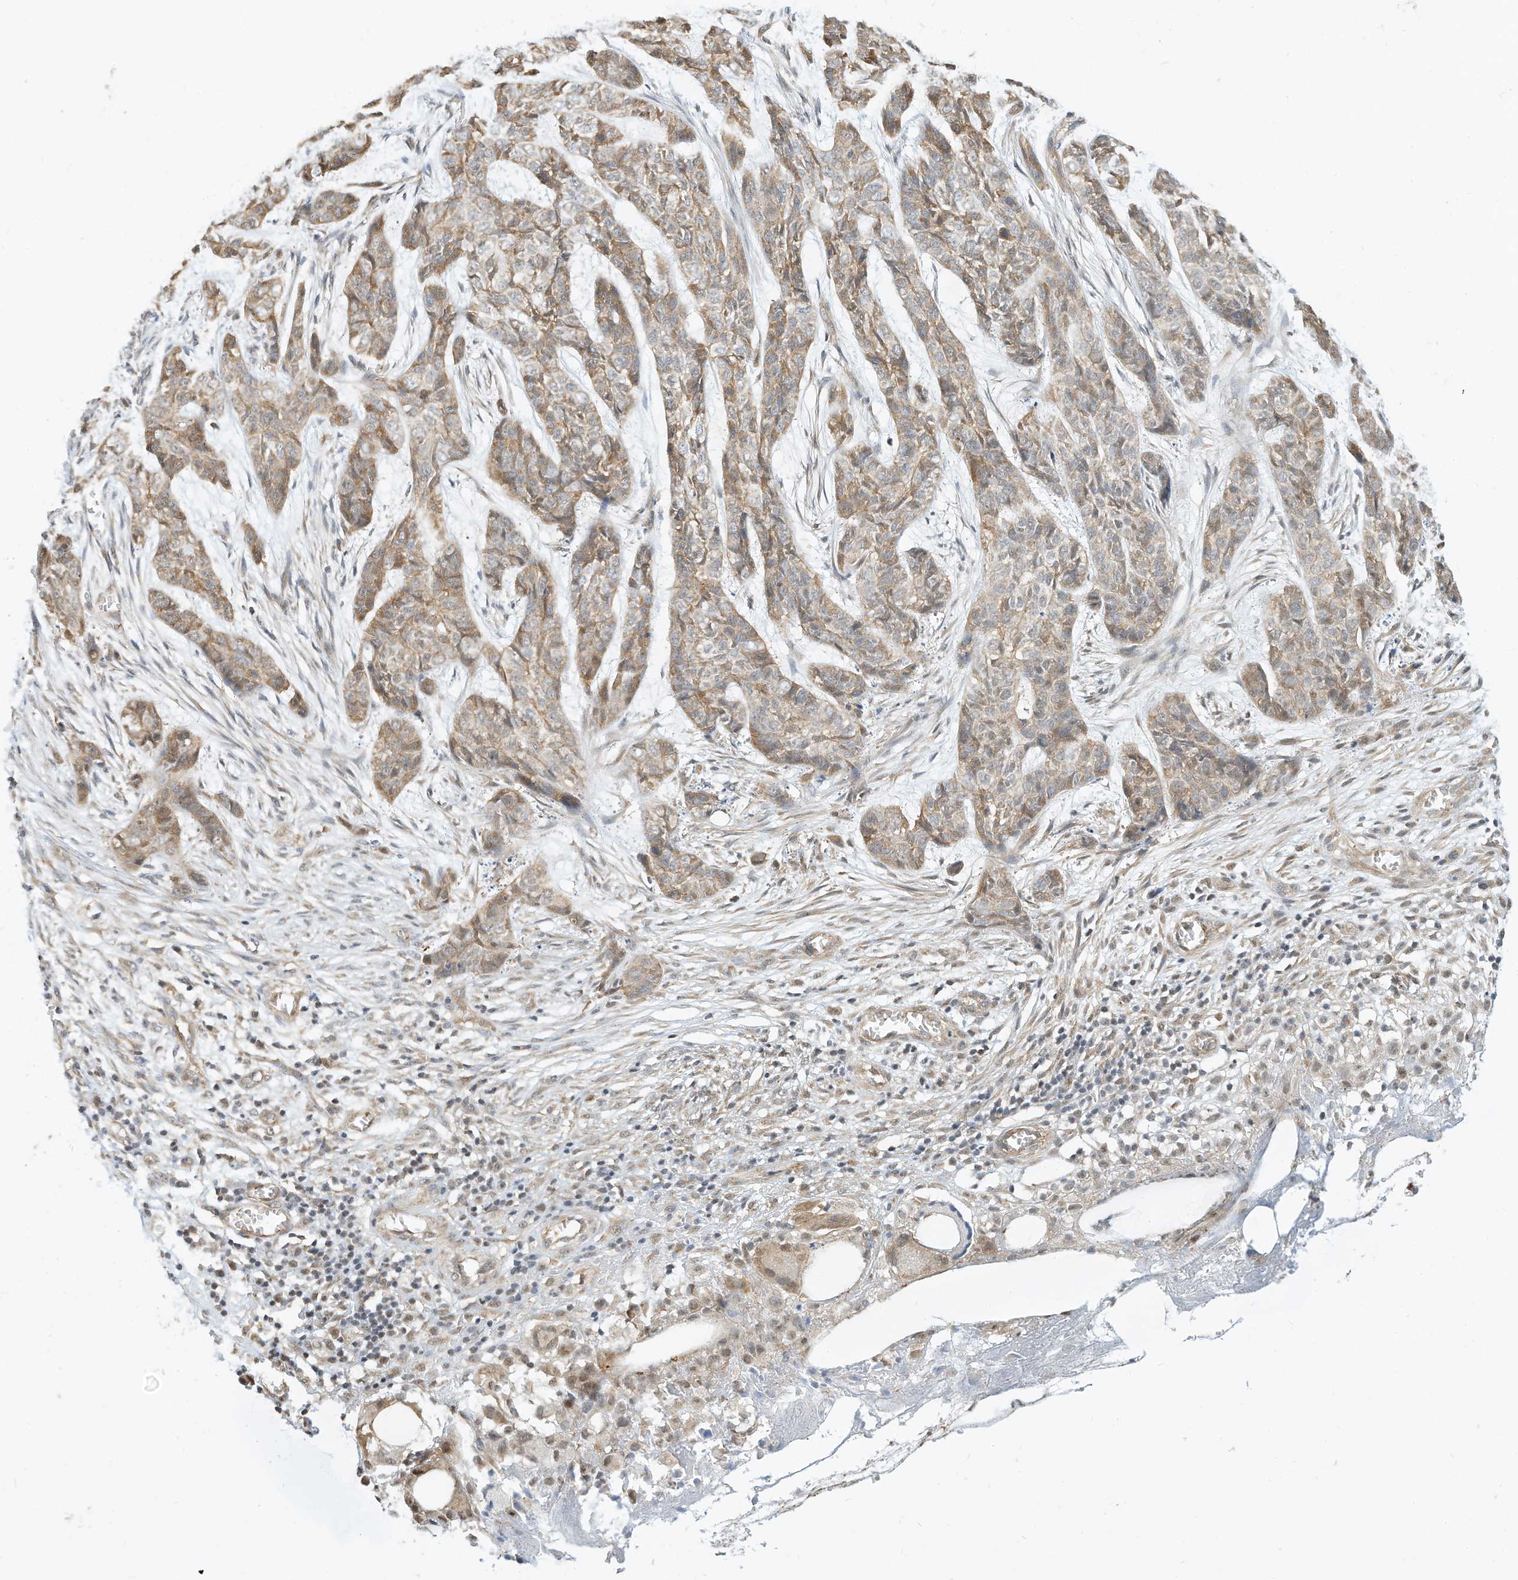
{"staining": {"intensity": "weak", "quantity": "25%-75%", "location": "cytoplasmic/membranous"}, "tissue": "skin cancer", "cell_type": "Tumor cells", "image_type": "cancer", "snomed": [{"axis": "morphology", "description": "Basal cell carcinoma"}, {"axis": "topography", "description": "Skin"}], "caption": "High-magnification brightfield microscopy of basal cell carcinoma (skin) stained with DAB (3,3'-diaminobenzidine) (brown) and counterstained with hematoxylin (blue). tumor cells exhibit weak cytoplasmic/membranous positivity is present in approximately25%-75% of cells. The staining is performed using DAB (3,3'-diaminobenzidine) brown chromogen to label protein expression. The nuclei are counter-stained blue using hematoxylin.", "gene": "OFD1", "patient": {"sex": "female", "age": 64}}